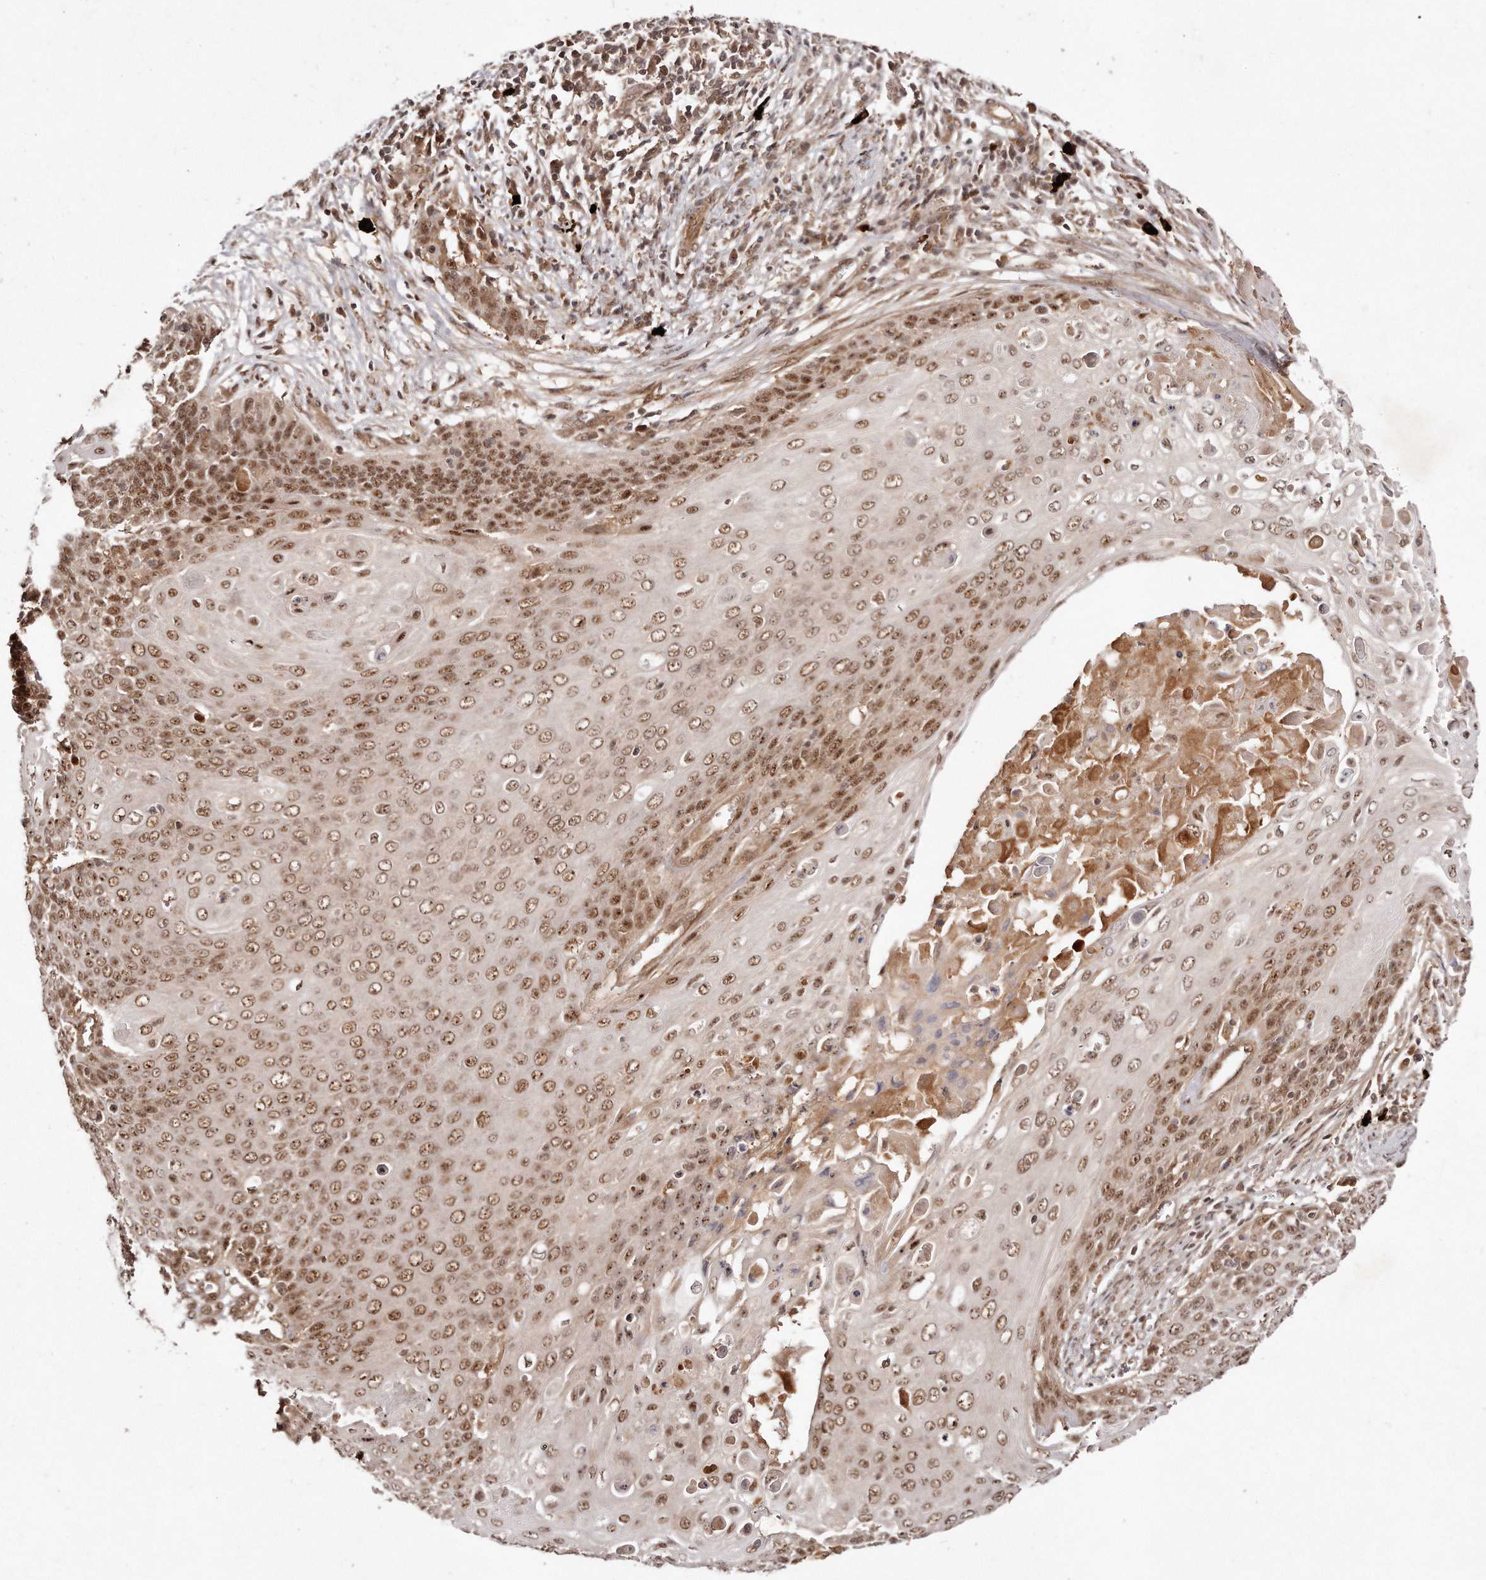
{"staining": {"intensity": "moderate", "quantity": ">75%", "location": "nuclear"}, "tissue": "cervical cancer", "cell_type": "Tumor cells", "image_type": "cancer", "snomed": [{"axis": "morphology", "description": "Squamous cell carcinoma, NOS"}, {"axis": "topography", "description": "Cervix"}], "caption": "Cervical cancer tissue reveals moderate nuclear expression in about >75% of tumor cells", "gene": "SOX4", "patient": {"sex": "female", "age": 39}}